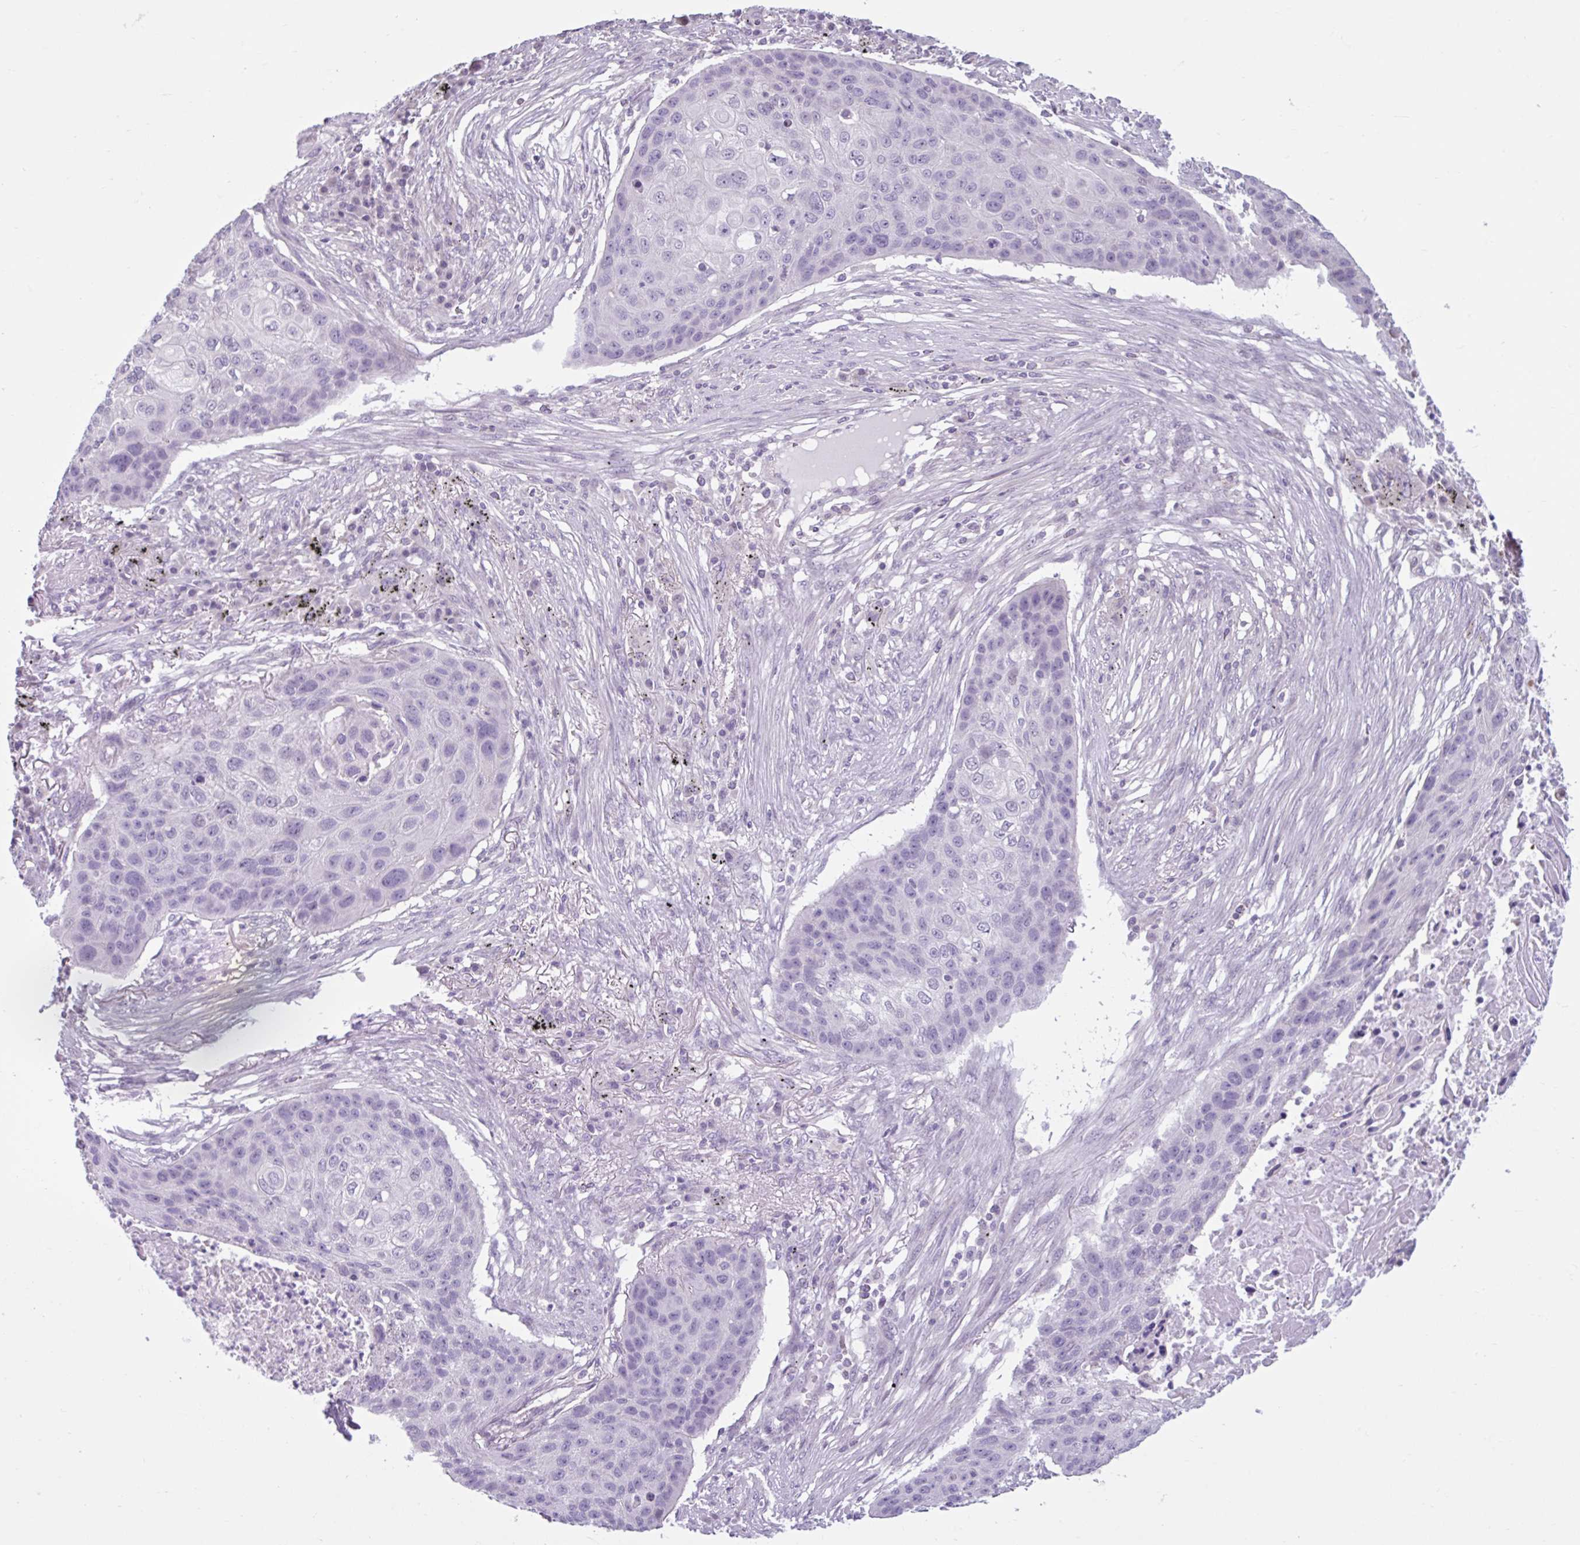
{"staining": {"intensity": "negative", "quantity": "none", "location": "none"}, "tissue": "lung cancer", "cell_type": "Tumor cells", "image_type": "cancer", "snomed": [{"axis": "morphology", "description": "Squamous cell carcinoma, NOS"}, {"axis": "topography", "description": "Lung"}], "caption": "IHC histopathology image of squamous cell carcinoma (lung) stained for a protein (brown), which exhibits no expression in tumor cells. (DAB (3,3'-diaminobenzidine) IHC with hematoxylin counter stain).", "gene": "CDH19", "patient": {"sex": "female", "age": 63}}